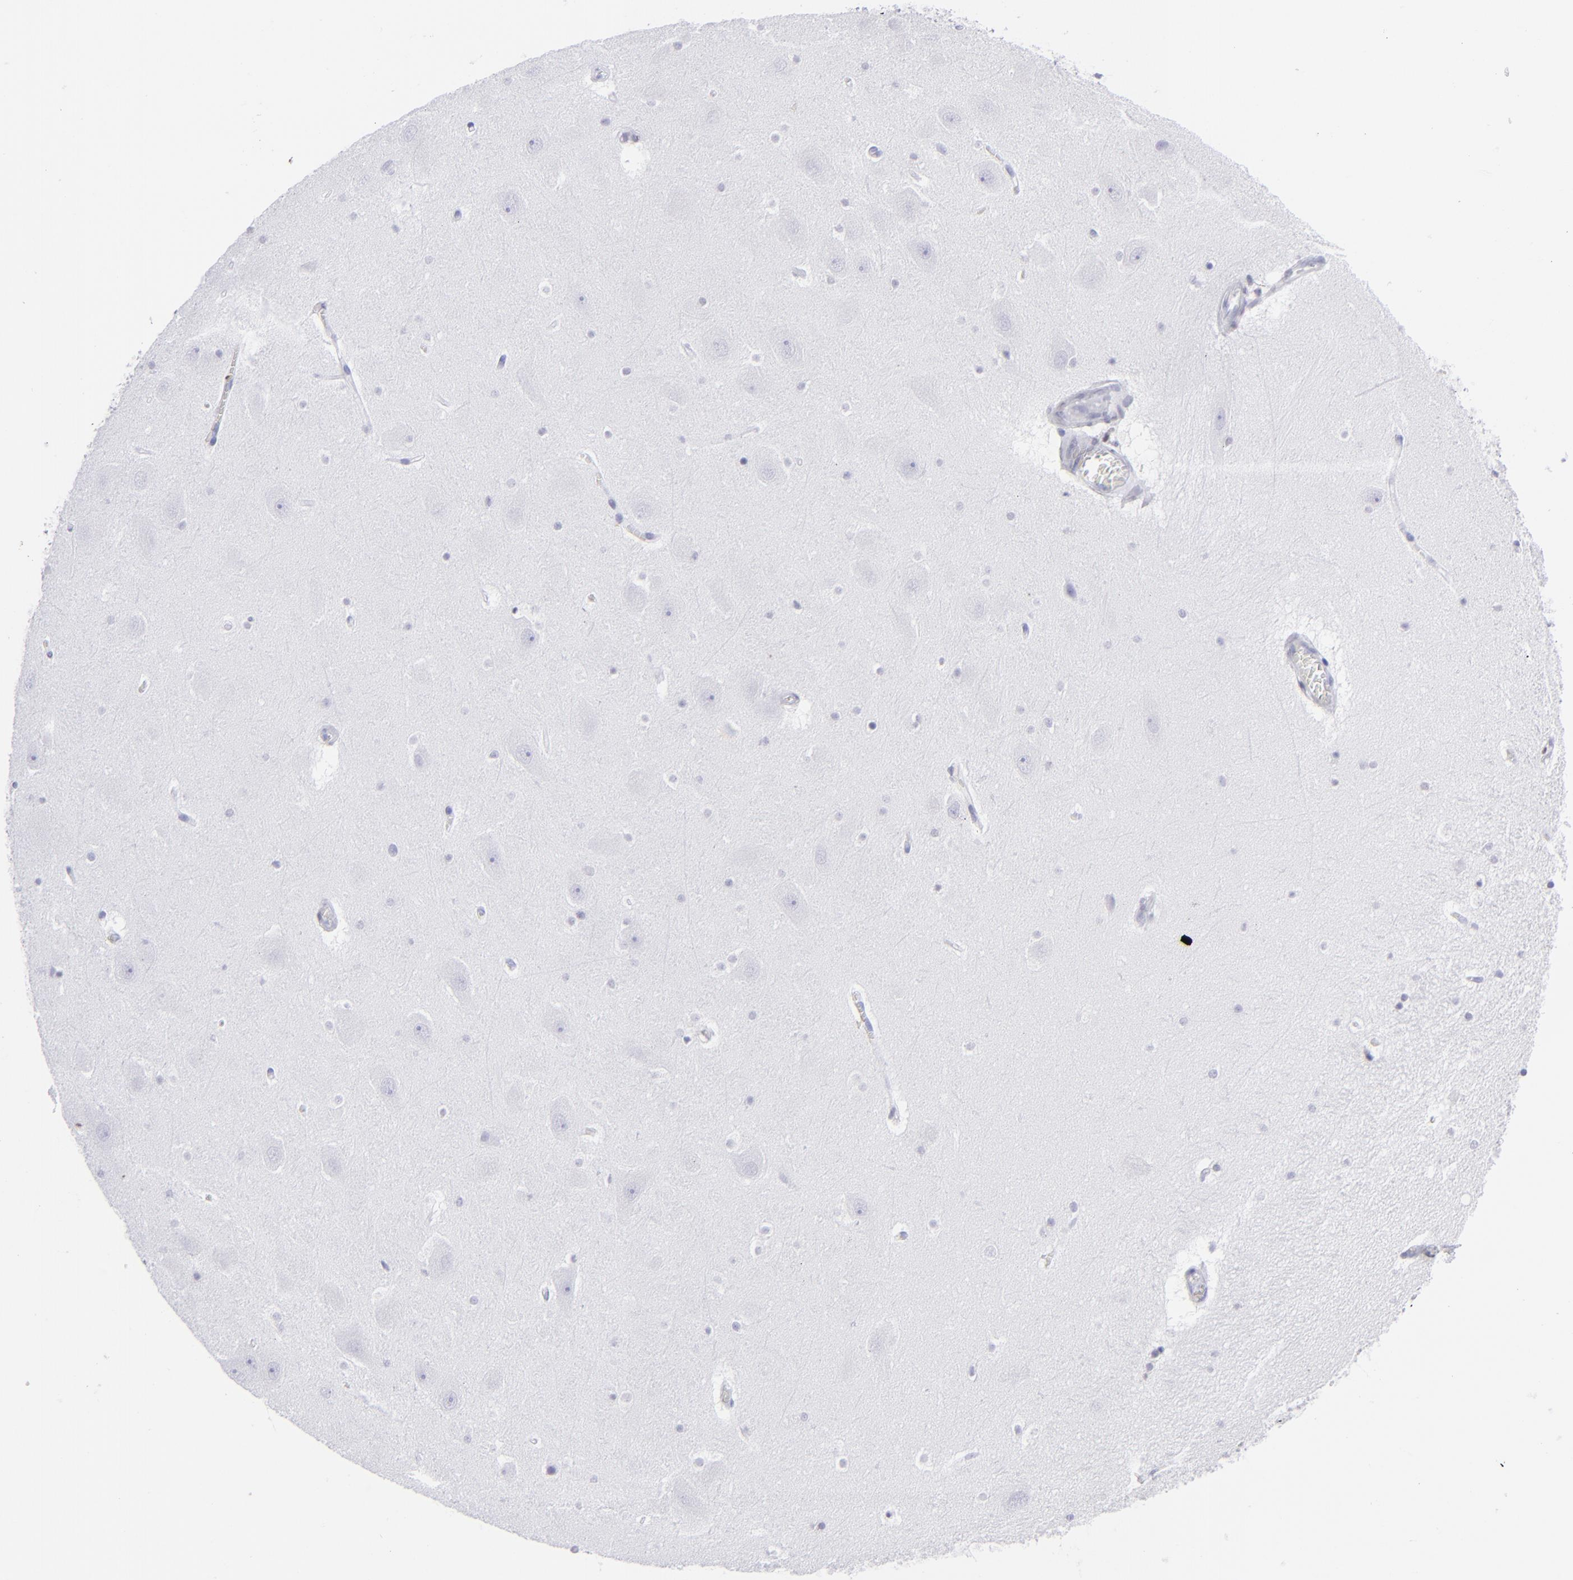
{"staining": {"intensity": "negative", "quantity": "none", "location": "none"}, "tissue": "hippocampus", "cell_type": "Glial cells", "image_type": "normal", "snomed": [{"axis": "morphology", "description": "Normal tissue, NOS"}, {"axis": "topography", "description": "Hippocampus"}], "caption": "Immunohistochemistry of normal human hippocampus reveals no expression in glial cells.", "gene": "MITF", "patient": {"sex": "male", "age": 45}}